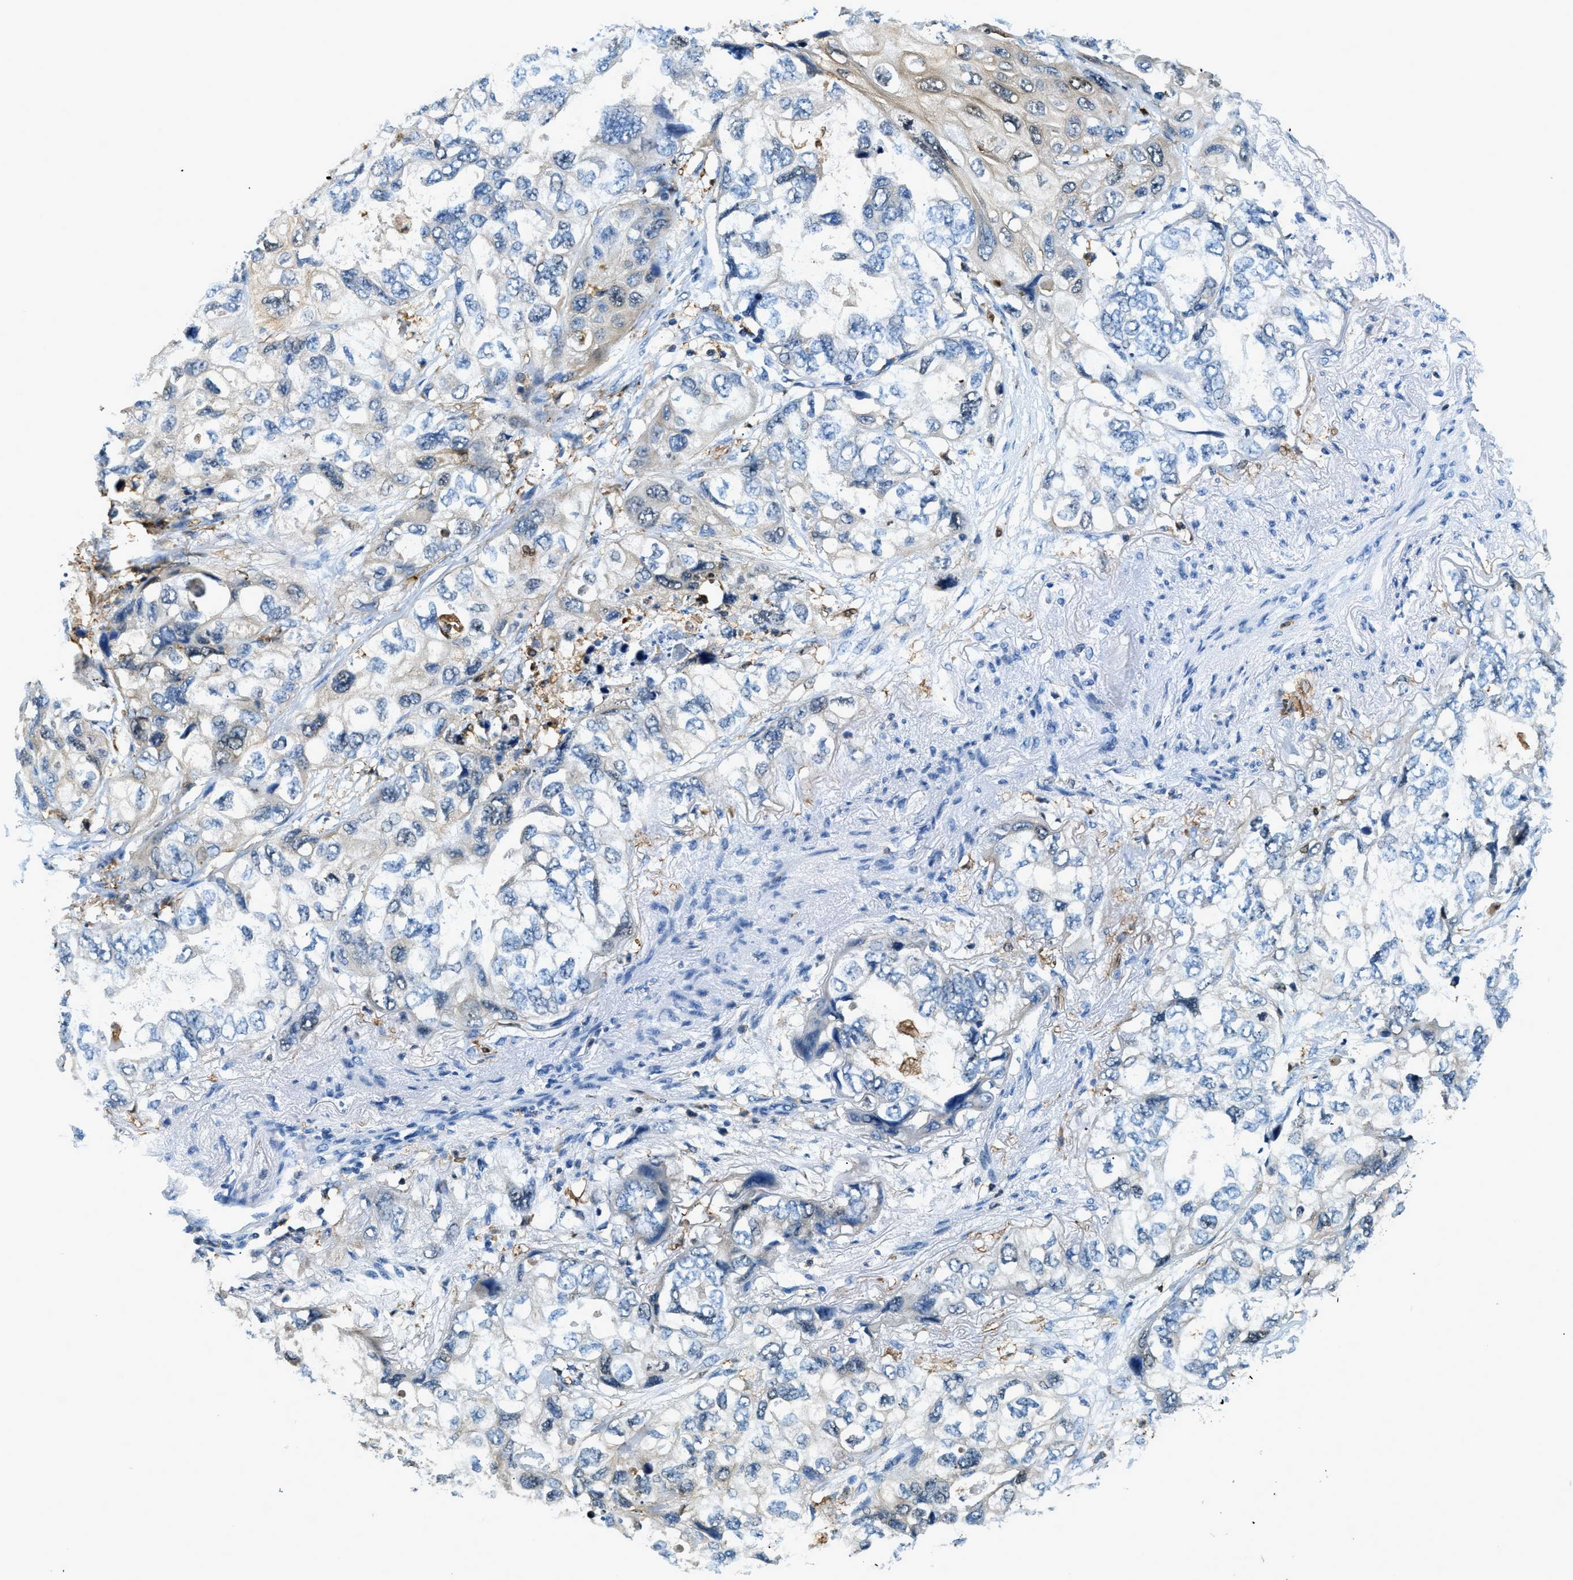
{"staining": {"intensity": "negative", "quantity": "none", "location": "none"}, "tissue": "lung cancer", "cell_type": "Tumor cells", "image_type": "cancer", "snomed": [{"axis": "morphology", "description": "Squamous cell carcinoma, NOS"}, {"axis": "topography", "description": "Lung"}], "caption": "Immunohistochemistry (IHC) of human lung cancer reveals no staining in tumor cells.", "gene": "CAPG", "patient": {"sex": "female", "age": 73}}